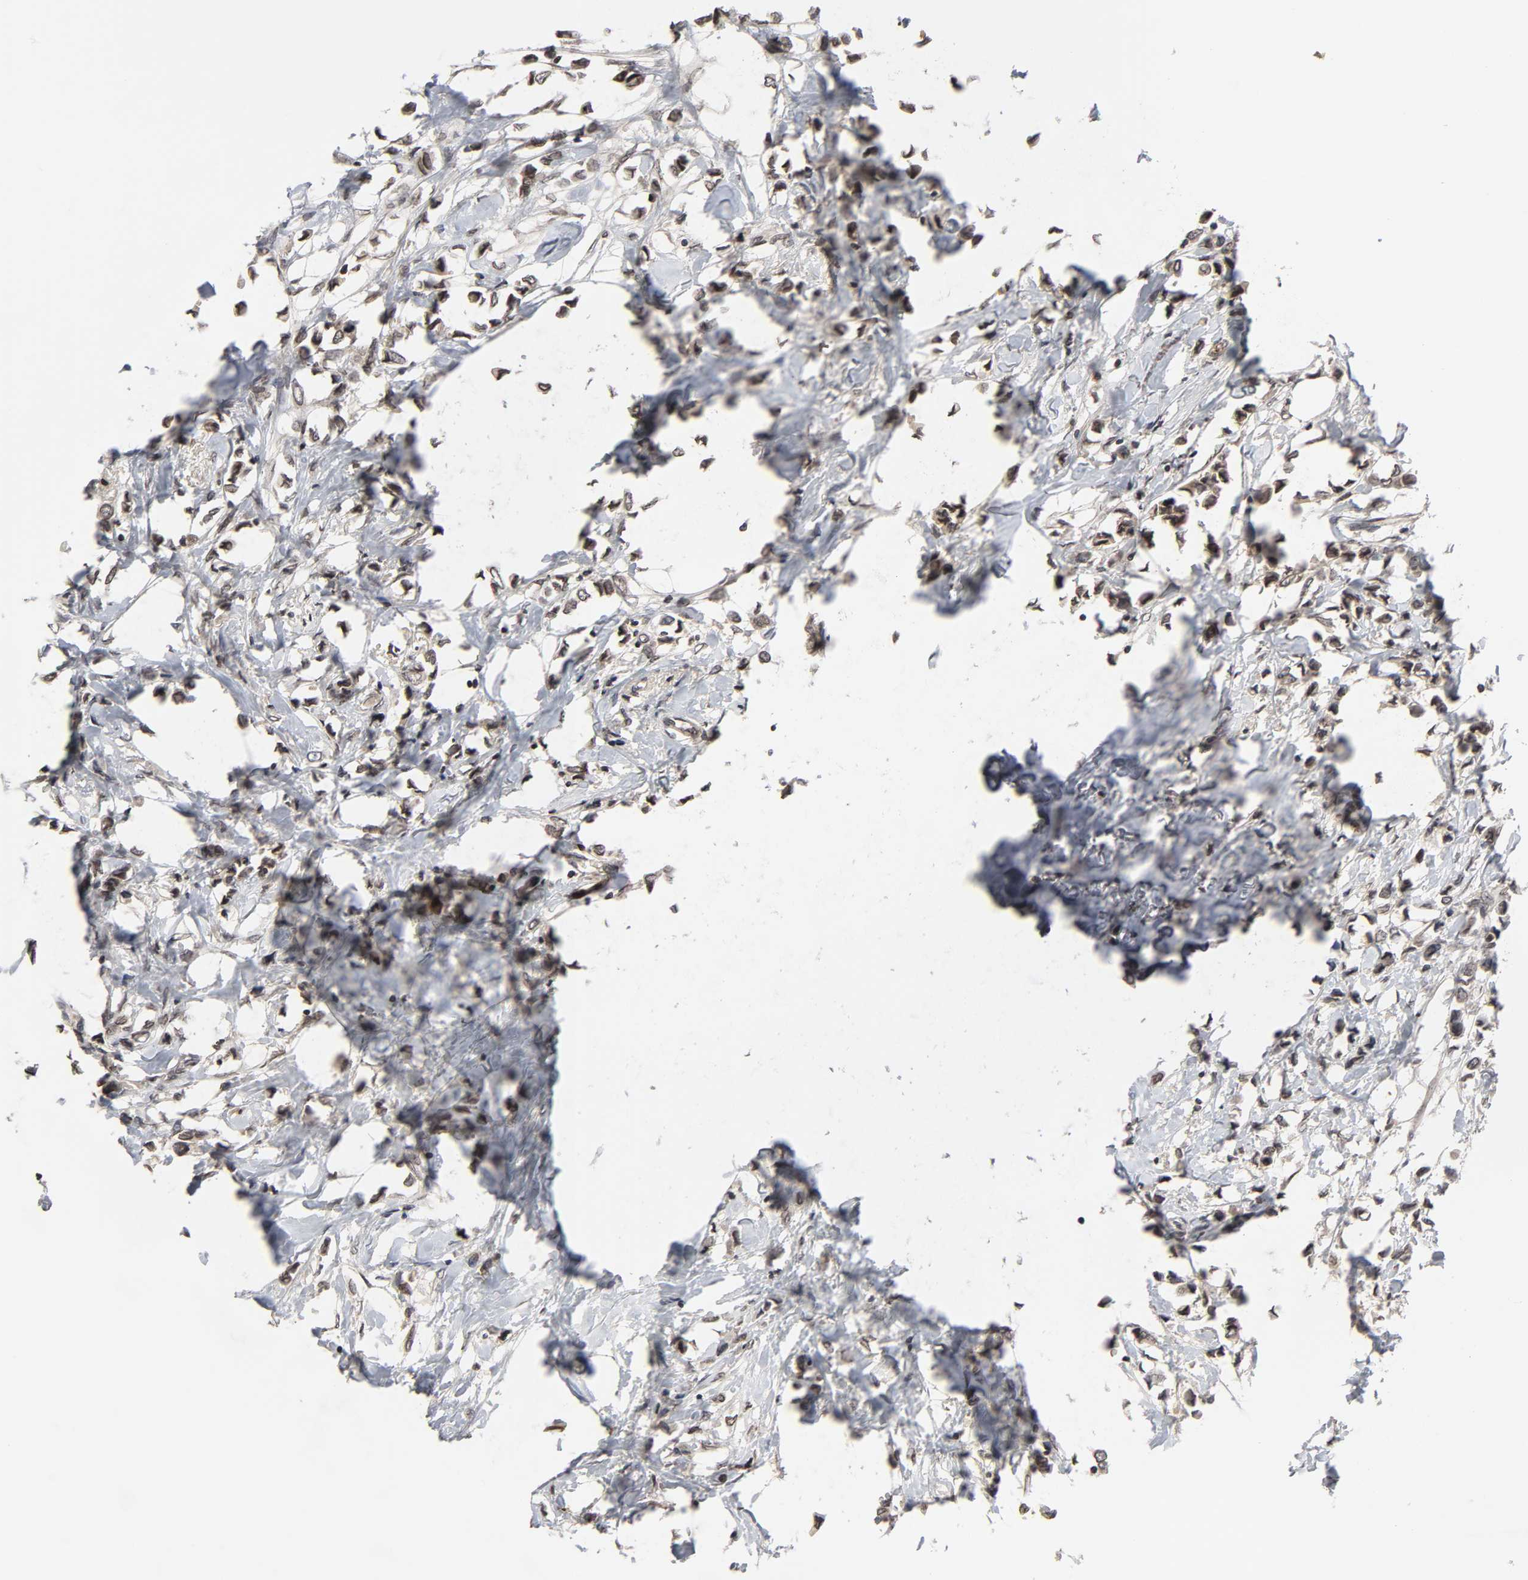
{"staining": {"intensity": "moderate", "quantity": ">75%", "location": "cytoplasmic/membranous,nuclear"}, "tissue": "breast cancer", "cell_type": "Tumor cells", "image_type": "cancer", "snomed": [{"axis": "morphology", "description": "Lobular carcinoma"}, {"axis": "topography", "description": "Breast"}], "caption": "About >75% of tumor cells in human breast cancer display moderate cytoplasmic/membranous and nuclear protein expression as visualized by brown immunohistochemical staining.", "gene": "CPN2", "patient": {"sex": "female", "age": 51}}